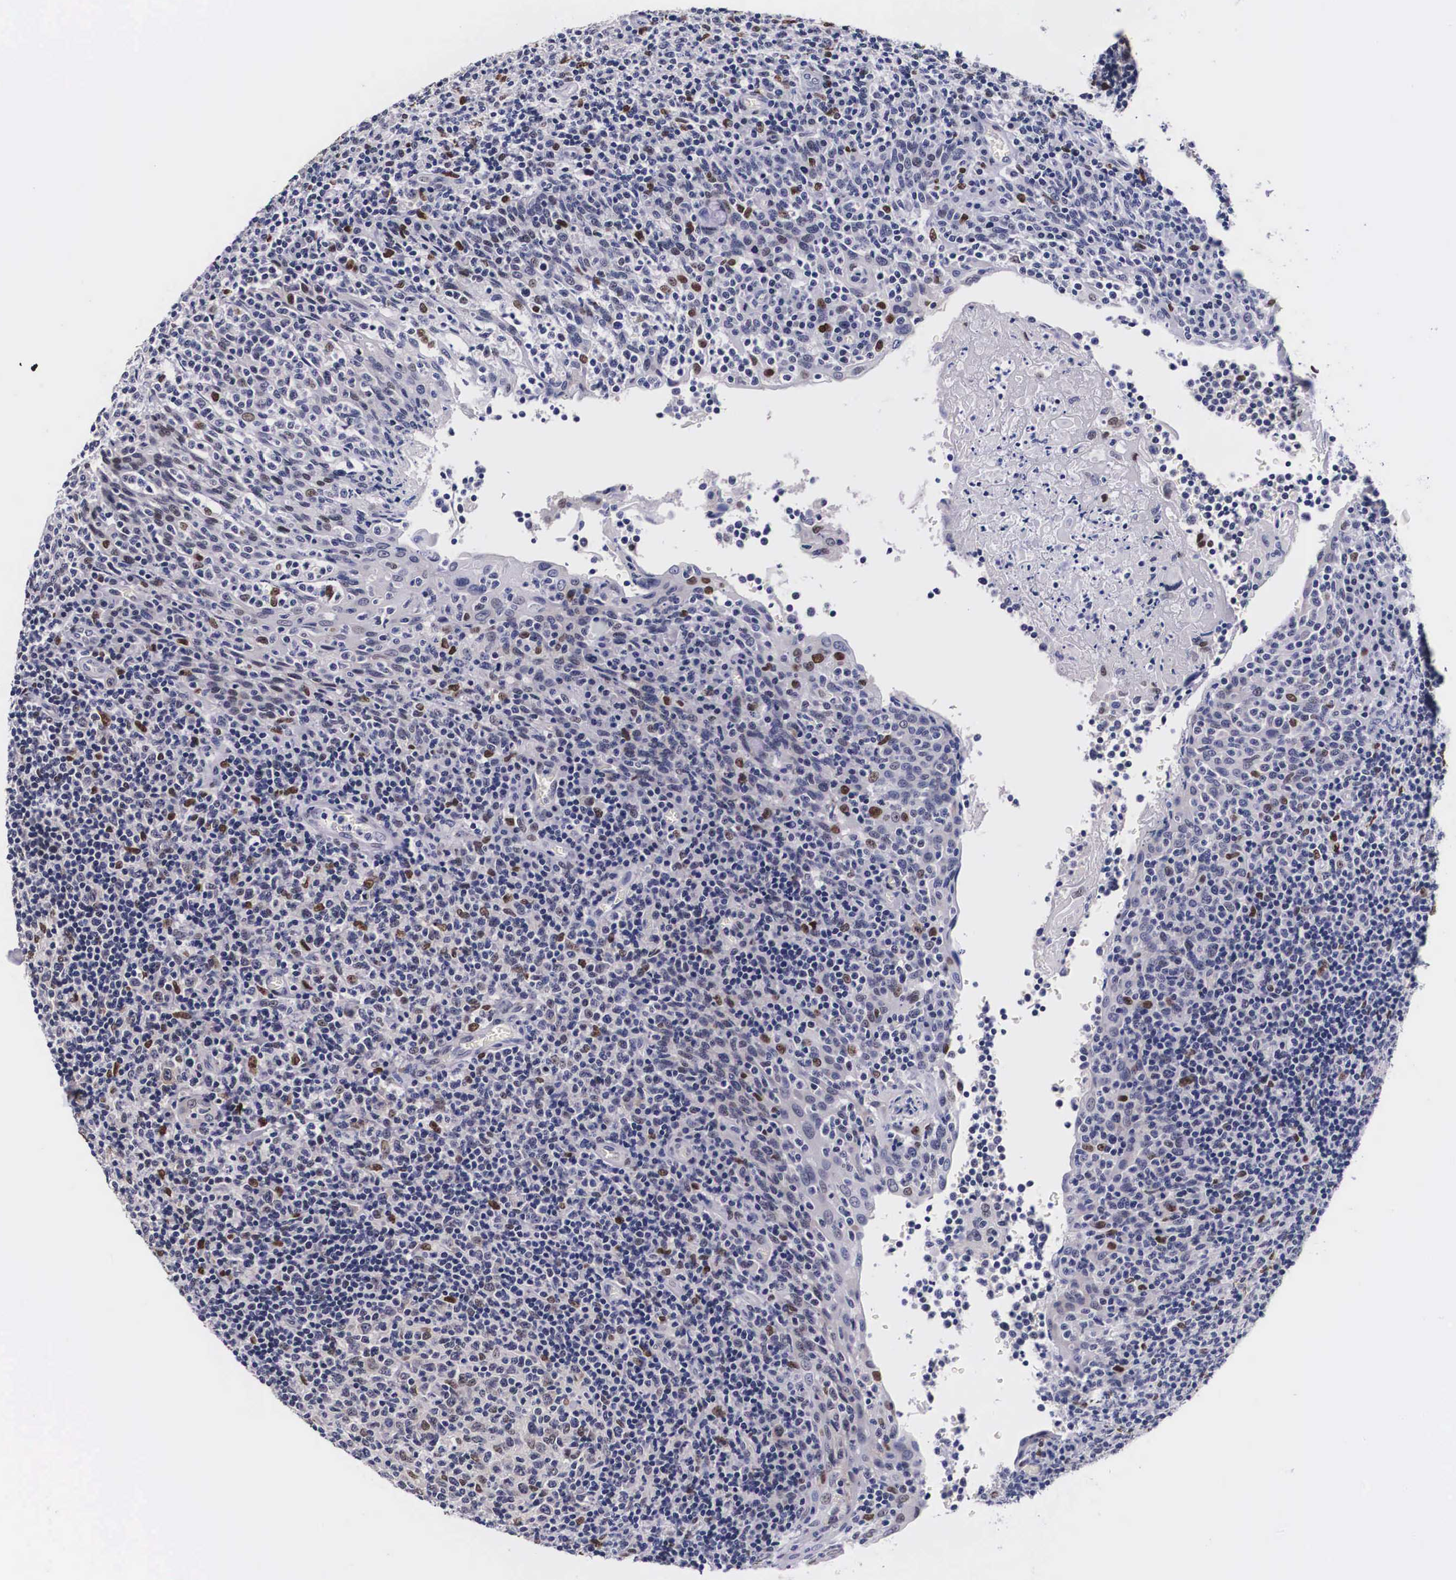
{"staining": {"intensity": "moderate", "quantity": "25%-75%", "location": "nuclear"}, "tissue": "tonsil", "cell_type": "Germinal center cells", "image_type": "normal", "snomed": [{"axis": "morphology", "description": "Normal tissue, NOS"}, {"axis": "topography", "description": "Tonsil"}], "caption": "Immunohistochemistry (IHC) (DAB) staining of benign tonsil shows moderate nuclear protein positivity in approximately 25%-75% of germinal center cells.", "gene": "KHDRBS3", "patient": {"sex": "female", "age": 3}}